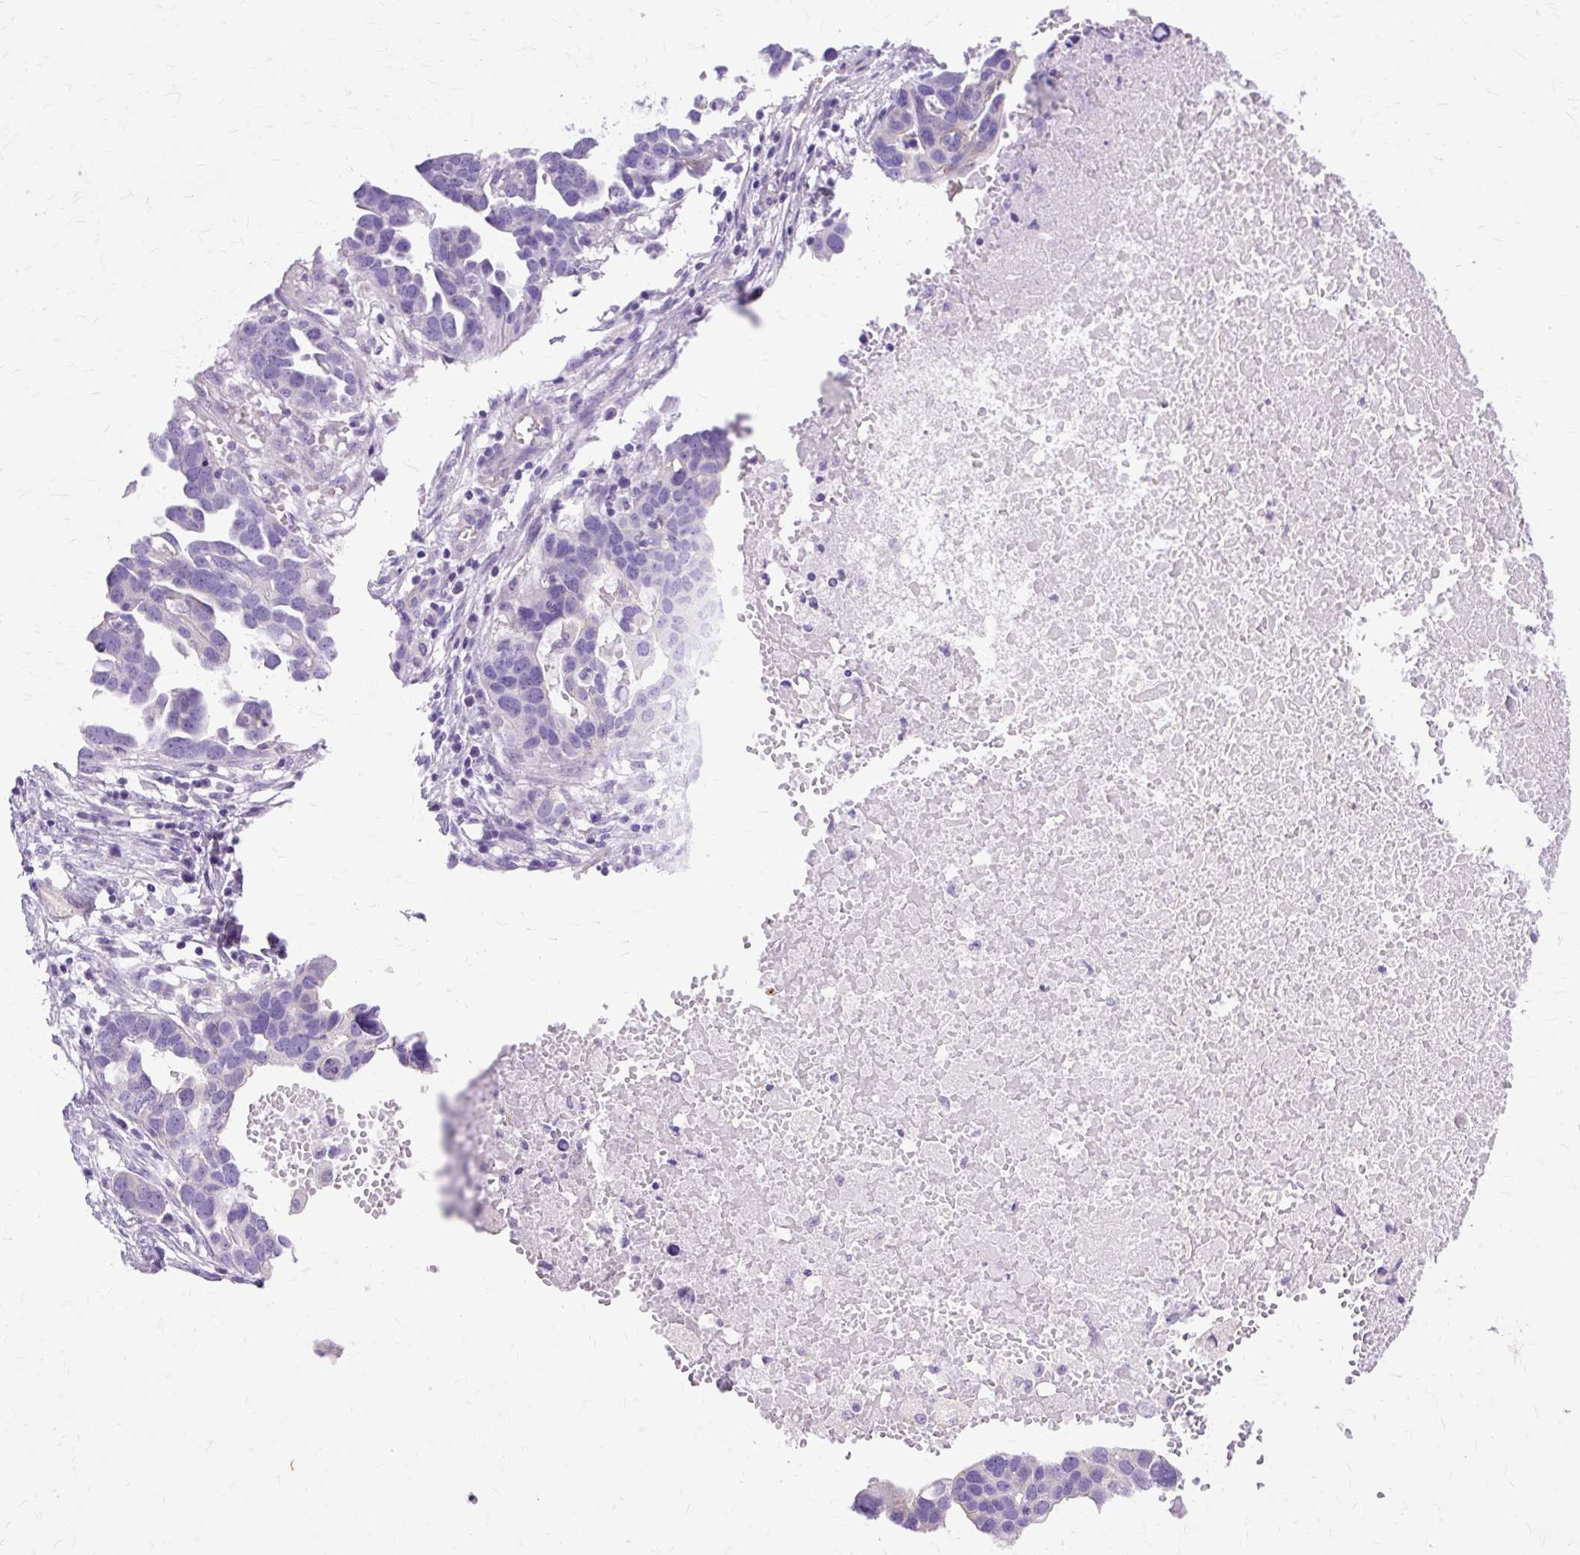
{"staining": {"intensity": "negative", "quantity": "none", "location": "none"}, "tissue": "ovarian cancer", "cell_type": "Tumor cells", "image_type": "cancer", "snomed": [{"axis": "morphology", "description": "Cystadenocarcinoma, serous, NOS"}, {"axis": "topography", "description": "Ovary"}], "caption": "A micrograph of human serous cystadenocarcinoma (ovarian) is negative for staining in tumor cells.", "gene": "MYO6", "patient": {"sex": "female", "age": 54}}